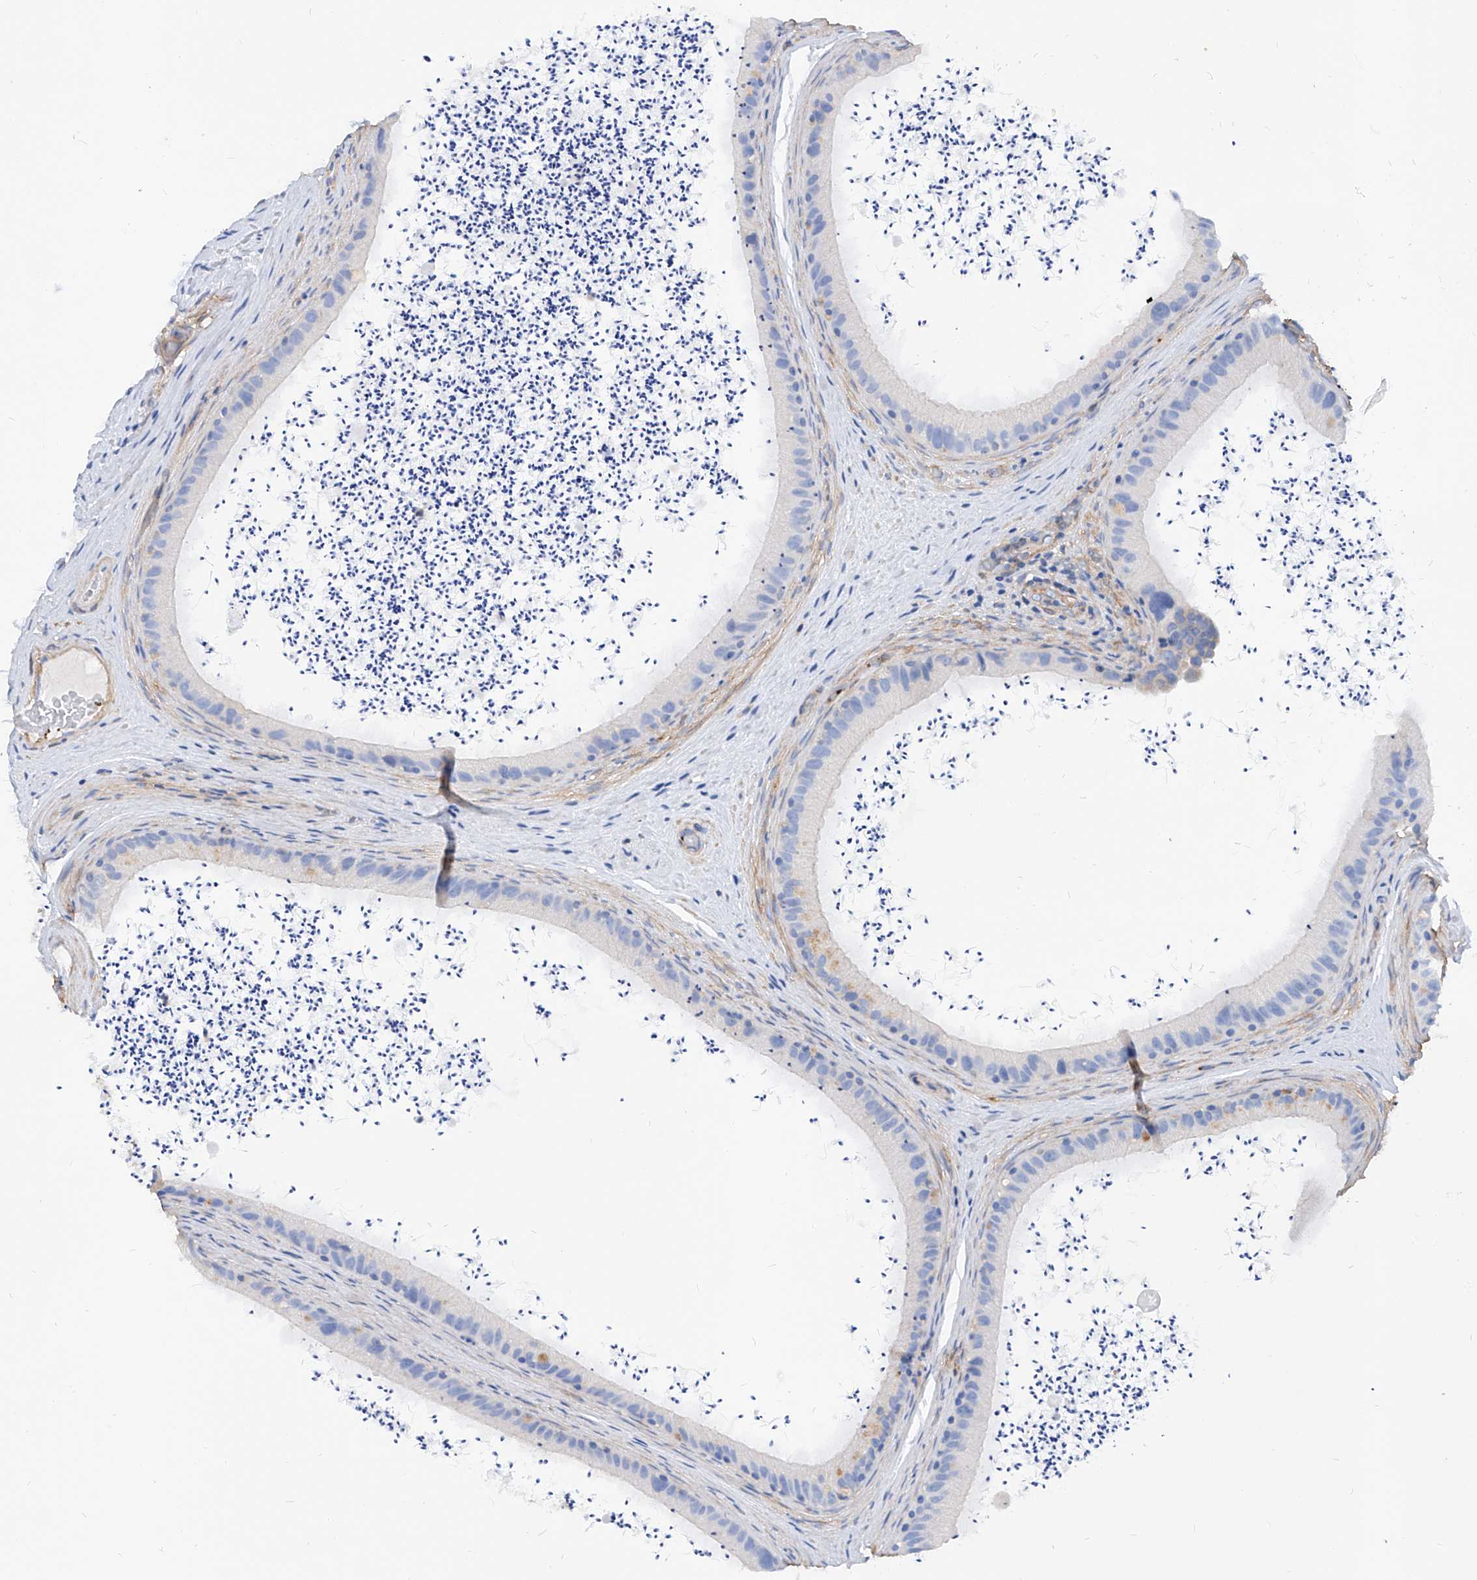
{"staining": {"intensity": "negative", "quantity": "none", "location": "none"}, "tissue": "epididymis", "cell_type": "Glandular cells", "image_type": "normal", "snomed": [{"axis": "morphology", "description": "Normal tissue, NOS"}, {"axis": "topography", "description": "Epididymis, spermatic cord, NOS"}], "caption": "The micrograph shows no significant staining in glandular cells of epididymis.", "gene": "TAS2R60", "patient": {"sex": "male", "age": 50}}